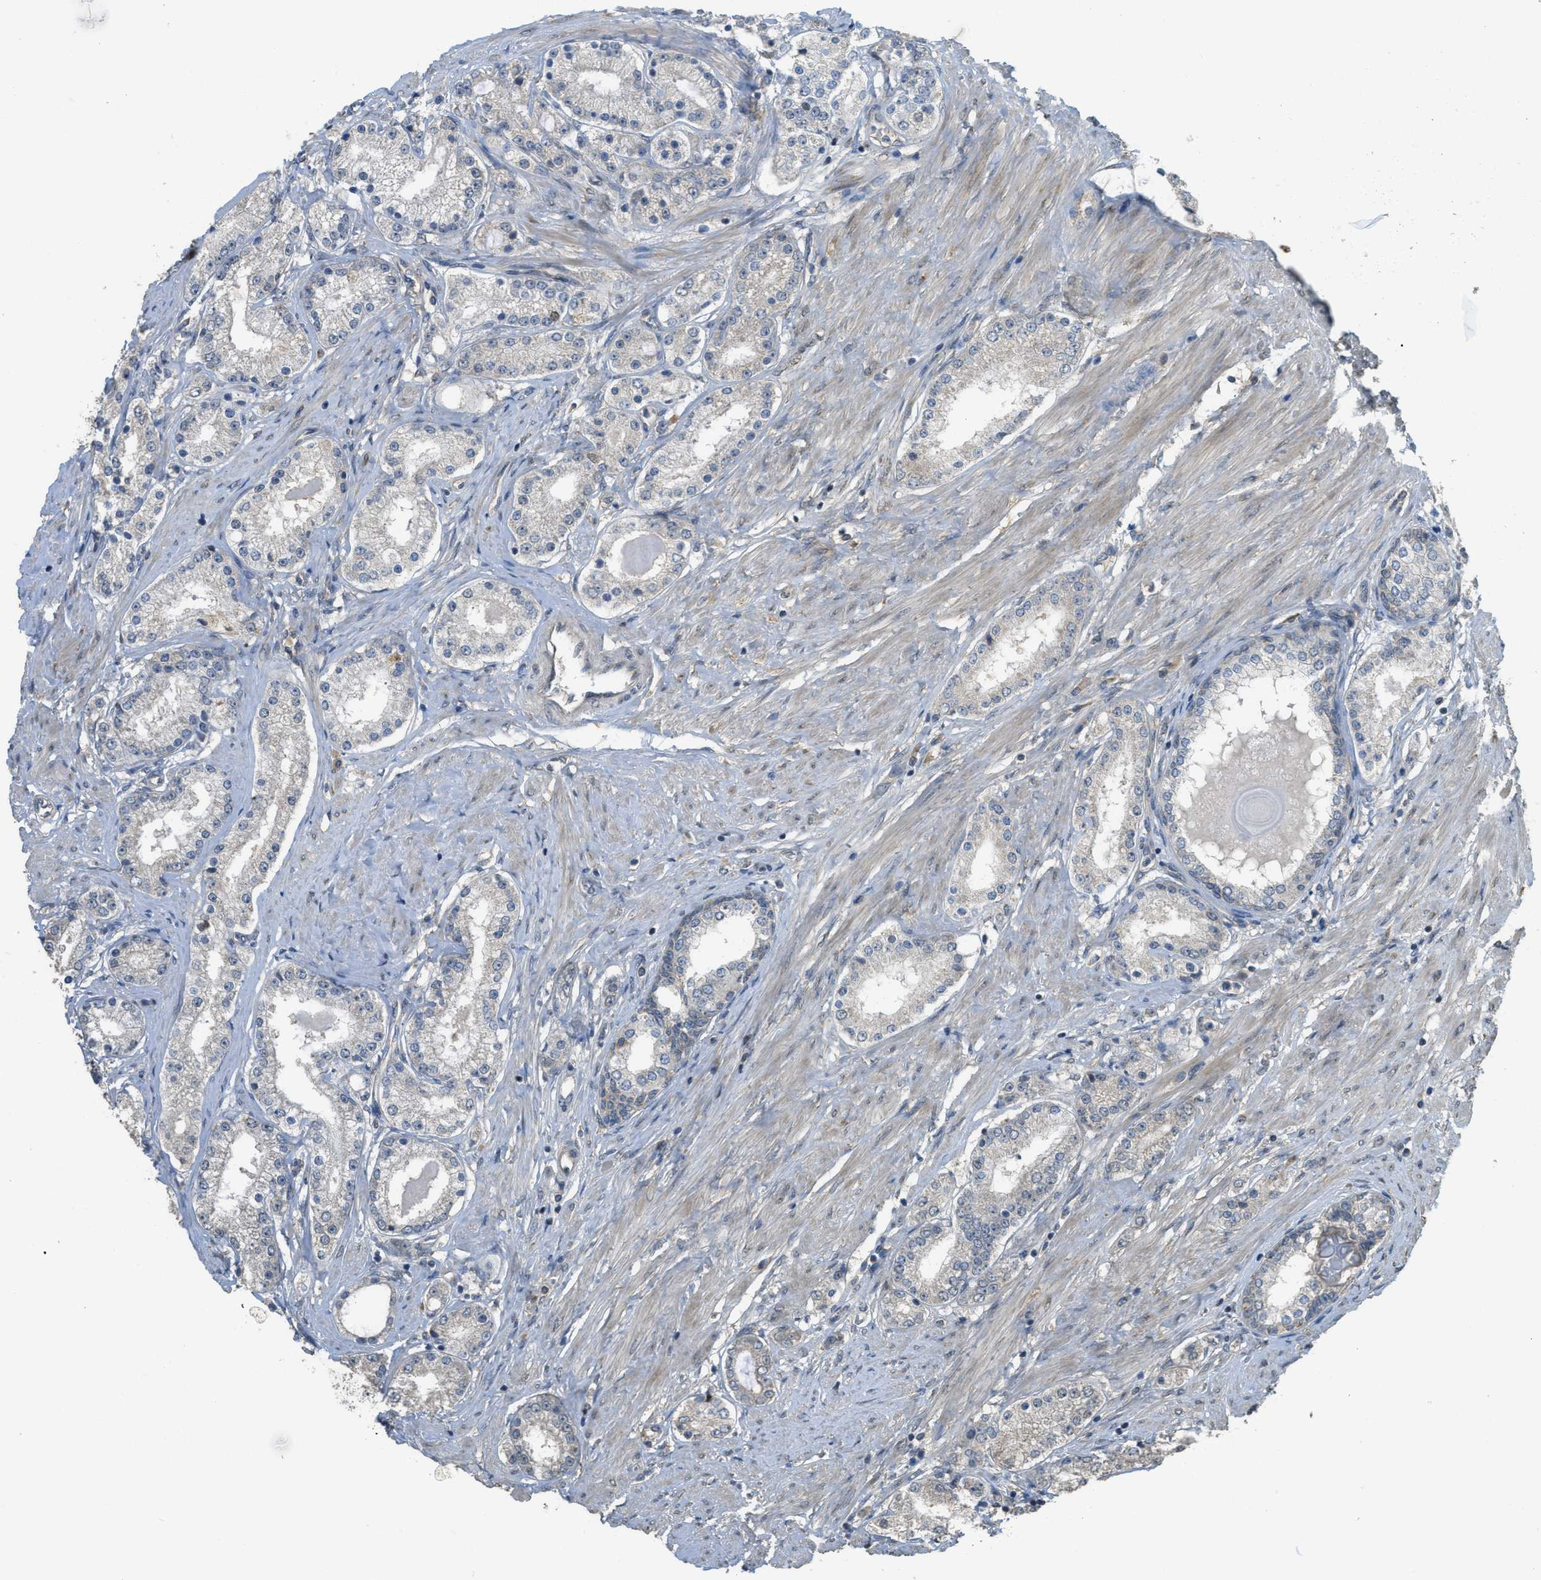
{"staining": {"intensity": "negative", "quantity": "none", "location": "none"}, "tissue": "prostate cancer", "cell_type": "Tumor cells", "image_type": "cancer", "snomed": [{"axis": "morphology", "description": "Adenocarcinoma, Low grade"}, {"axis": "topography", "description": "Prostate"}], "caption": "Tumor cells show no significant protein expression in prostate cancer.", "gene": "IGF2BP2", "patient": {"sex": "male", "age": 63}}